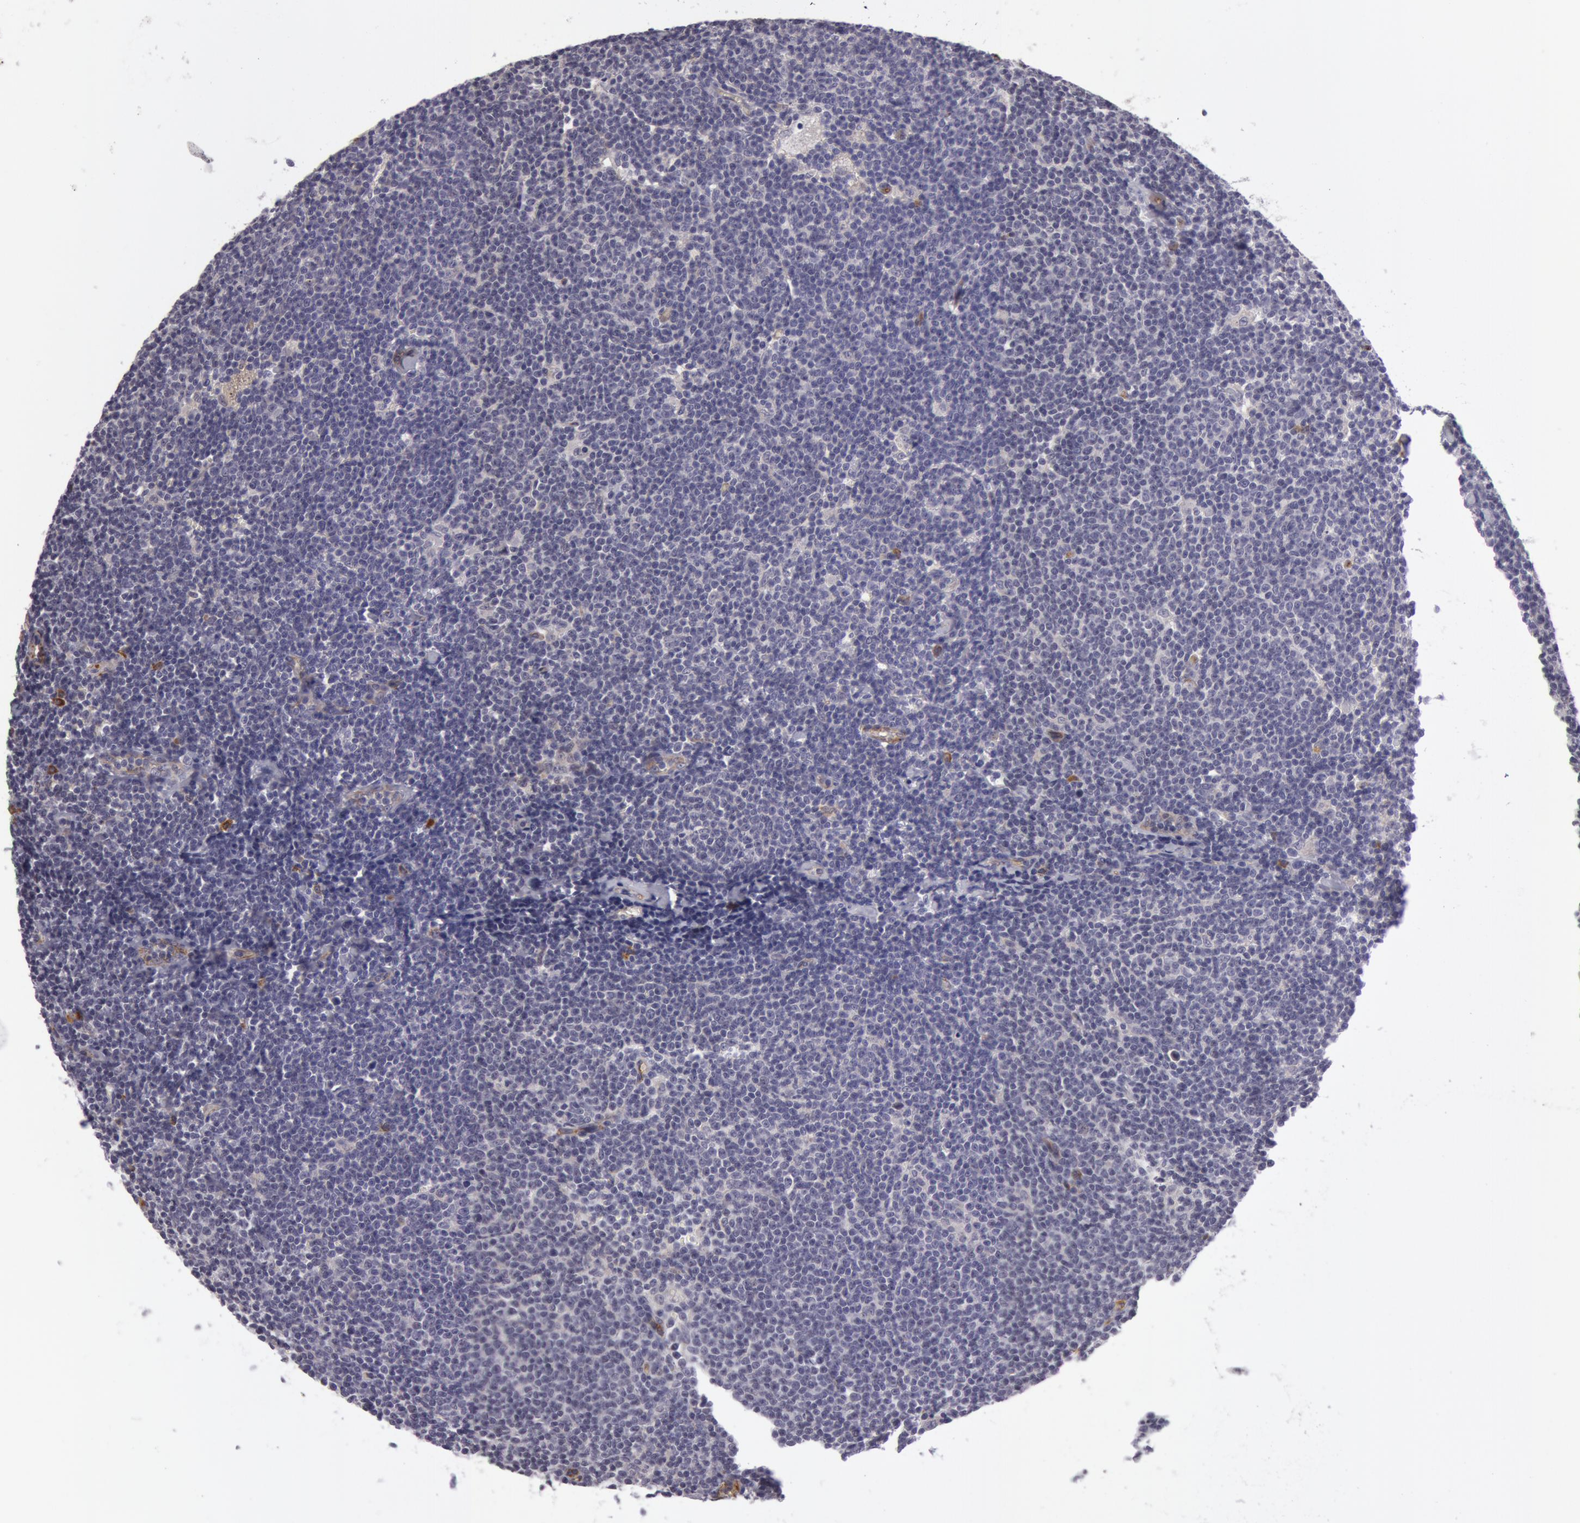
{"staining": {"intensity": "negative", "quantity": "none", "location": "none"}, "tissue": "lymphoma", "cell_type": "Tumor cells", "image_type": "cancer", "snomed": [{"axis": "morphology", "description": "Malignant lymphoma, non-Hodgkin's type, Low grade"}, {"axis": "topography", "description": "Lymph node"}], "caption": "IHC photomicrograph of neoplastic tissue: malignant lymphoma, non-Hodgkin's type (low-grade) stained with DAB (3,3'-diaminobenzidine) displays no significant protein positivity in tumor cells. The staining is performed using DAB brown chromogen with nuclei counter-stained in using hematoxylin.", "gene": "IL23A", "patient": {"sex": "male", "age": 65}}